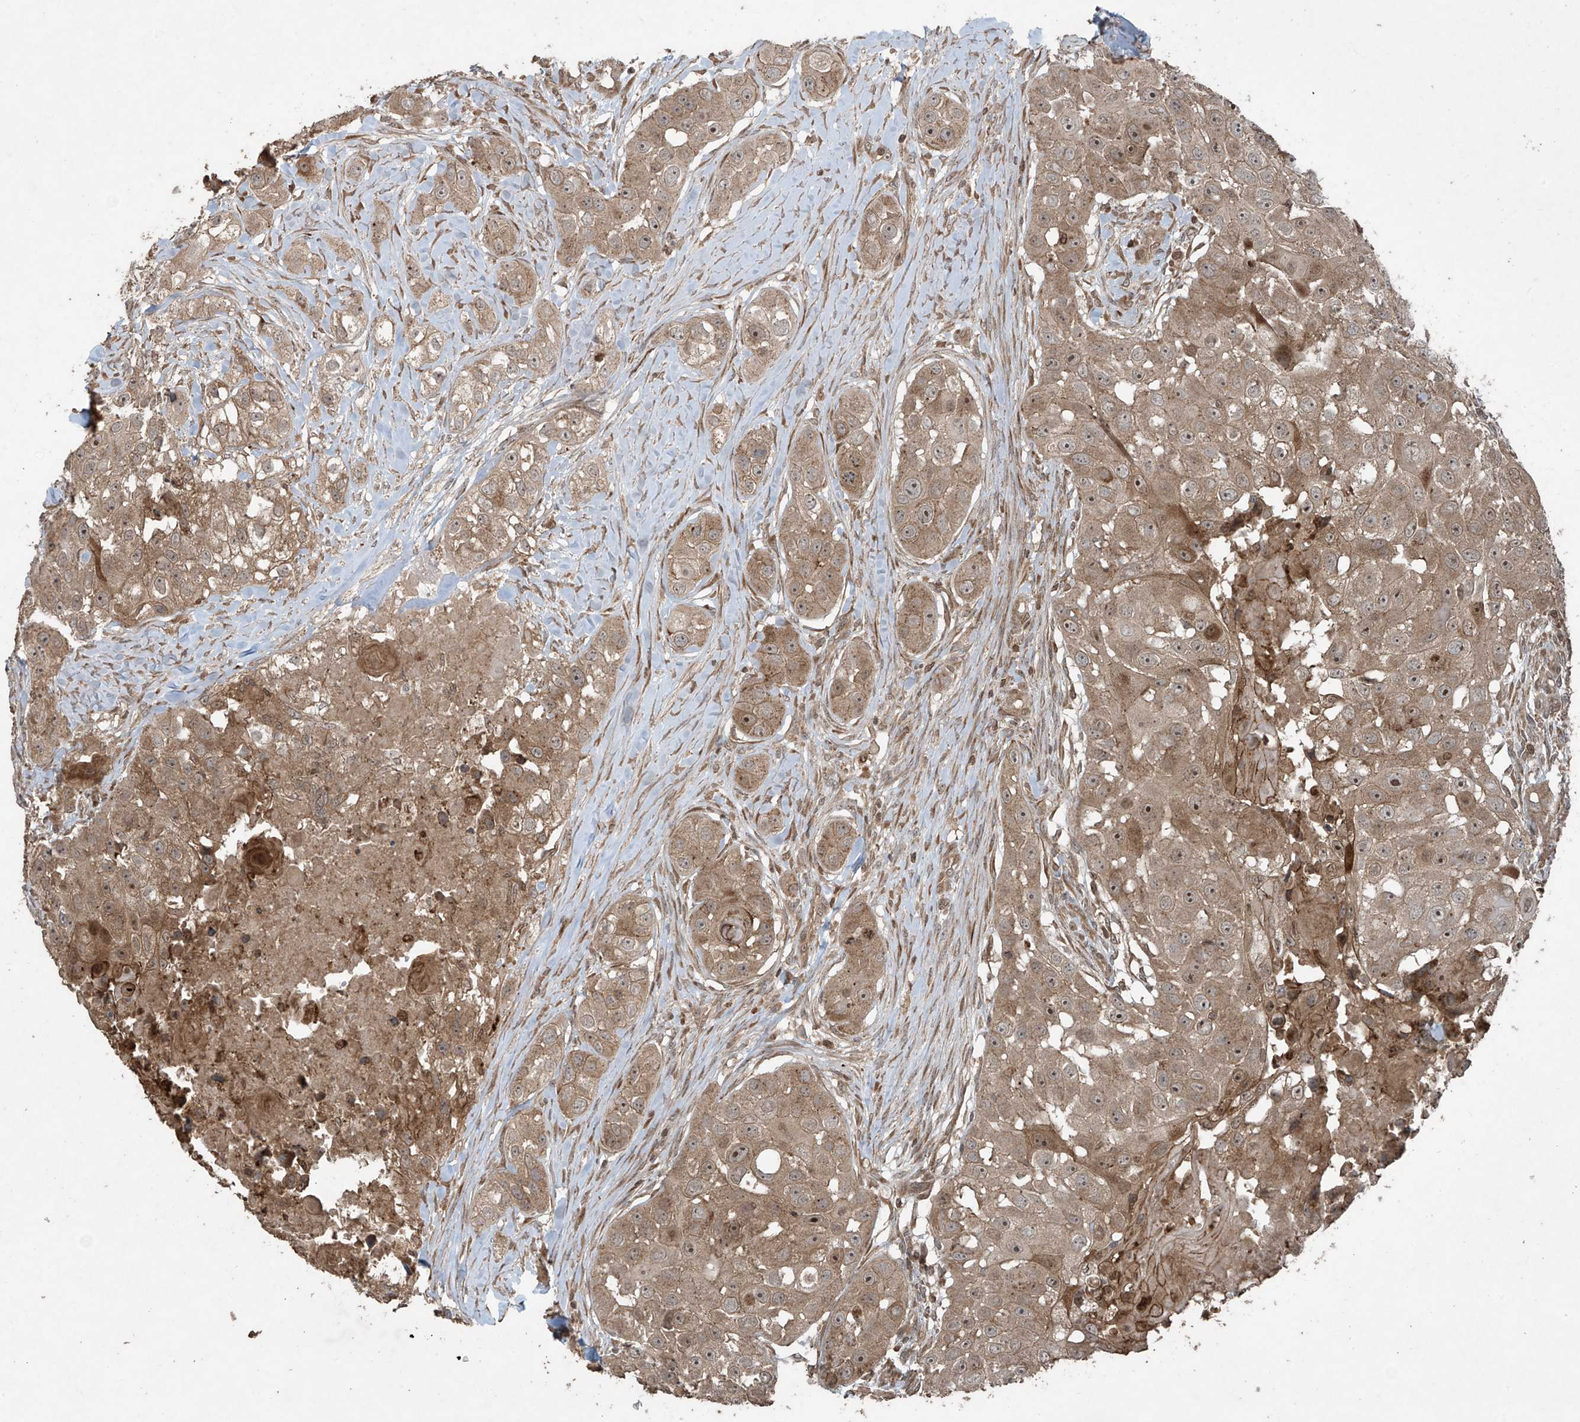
{"staining": {"intensity": "moderate", "quantity": ">75%", "location": "cytoplasmic/membranous,nuclear"}, "tissue": "head and neck cancer", "cell_type": "Tumor cells", "image_type": "cancer", "snomed": [{"axis": "morphology", "description": "Normal tissue, NOS"}, {"axis": "morphology", "description": "Squamous cell carcinoma, NOS"}, {"axis": "topography", "description": "Skeletal muscle"}, {"axis": "topography", "description": "Head-Neck"}], "caption": "The immunohistochemical stain labels moderate cytoplasmic/membranous and nuclear expression in tumor cells of squamous cell carcinoma (head and neck) tissue.", "gene": "PGPEP1", "patient": {"sex": "male", "age": 51}}